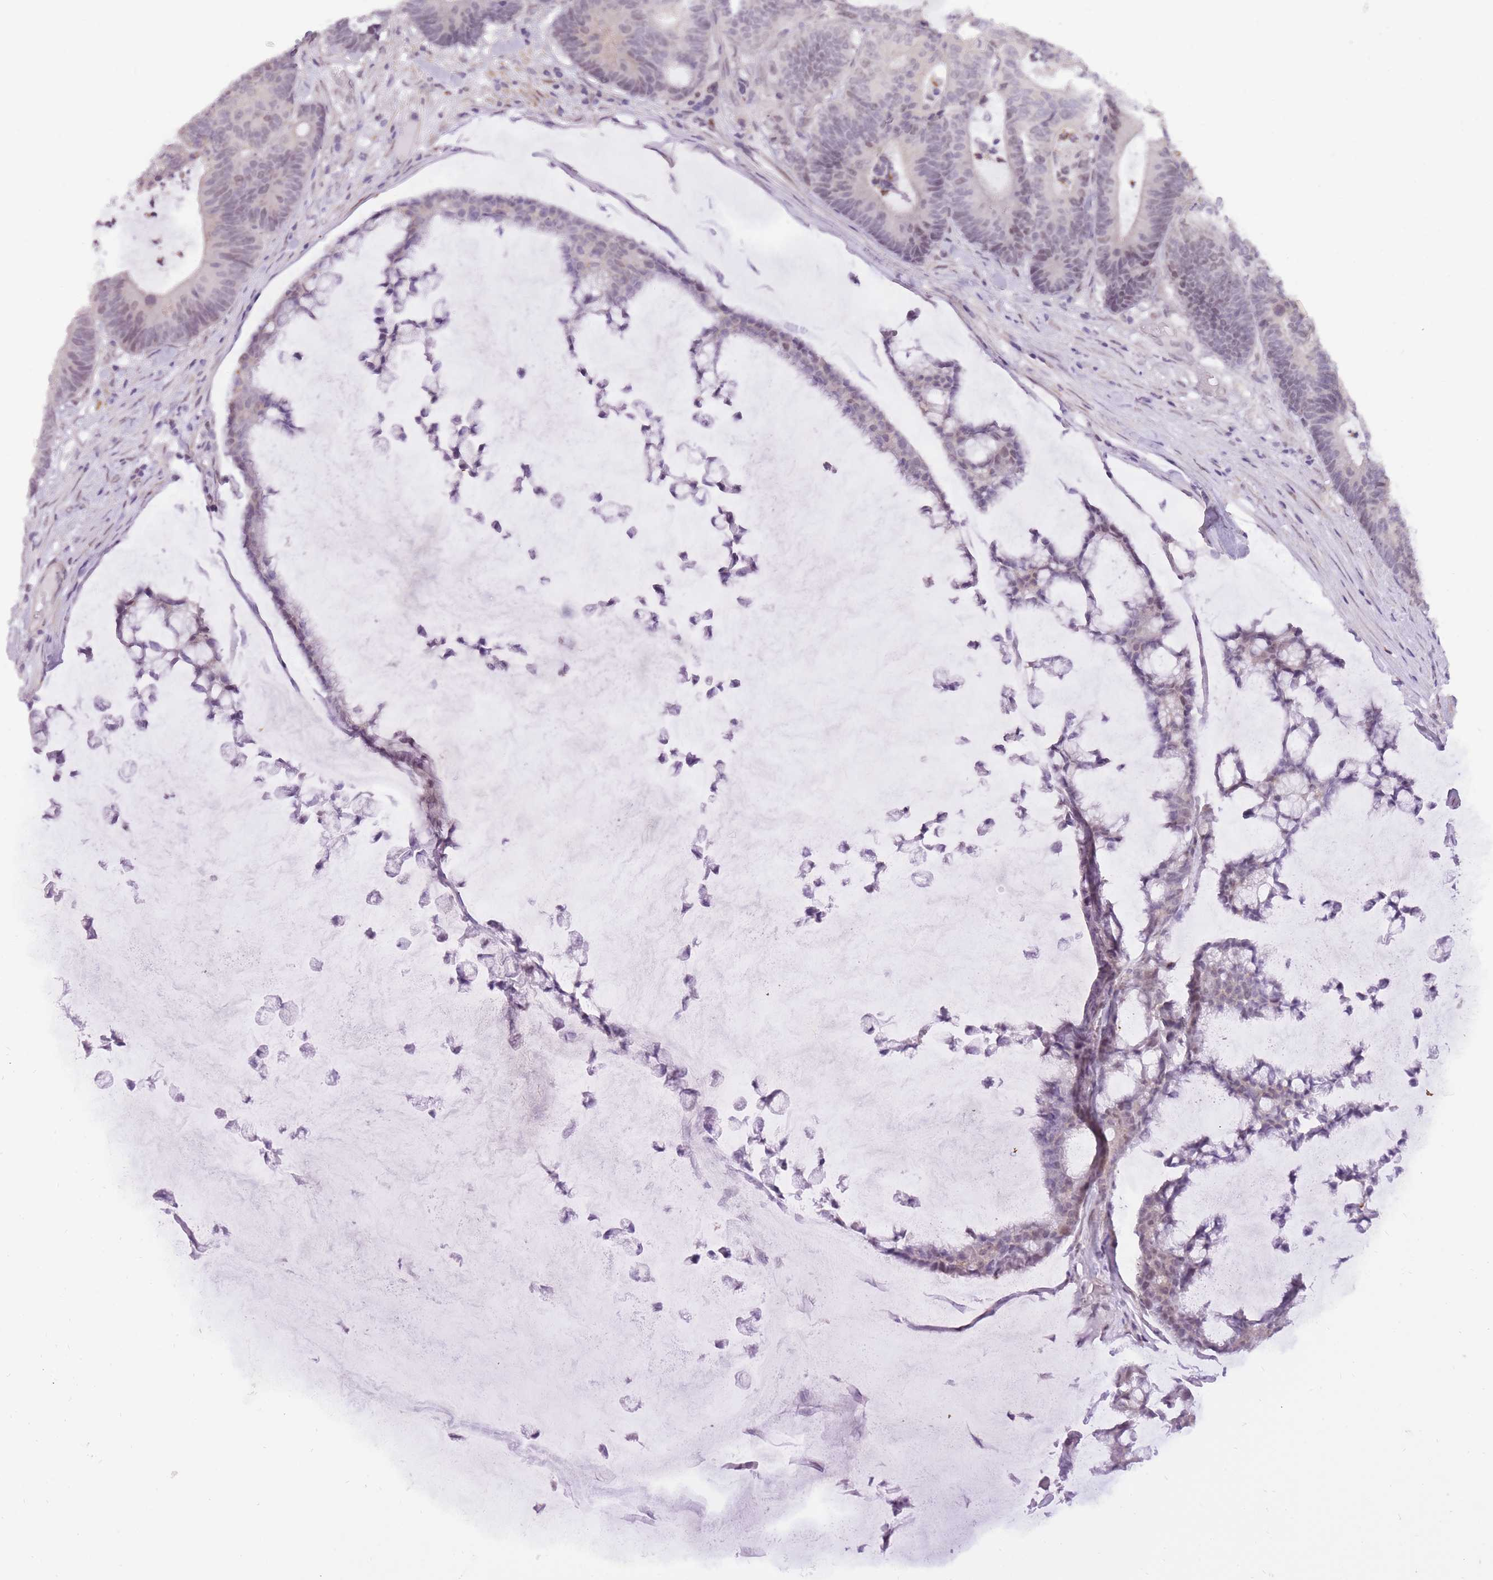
{"staining": {"intensity": "weak", "quantity": "25%-75%", "location": "nuclear"}, "tissue": "colorectal cancer", "cell_type": "Tumor cells", "image_type": "cancer", "snomed": [{"axis": "morphology", "description": "Adenocarcinoma, NOS"}, {"axis": "topography", "description": "Colon"}], "caption": "DAB immunohistochemical staining of colorectal adenocarcinoma exhibits weak nuclear protein staining in about 25%-75% of tumor cells.", "gene": "TIGD1", "patient": {"sex": "female", "age": 84}}